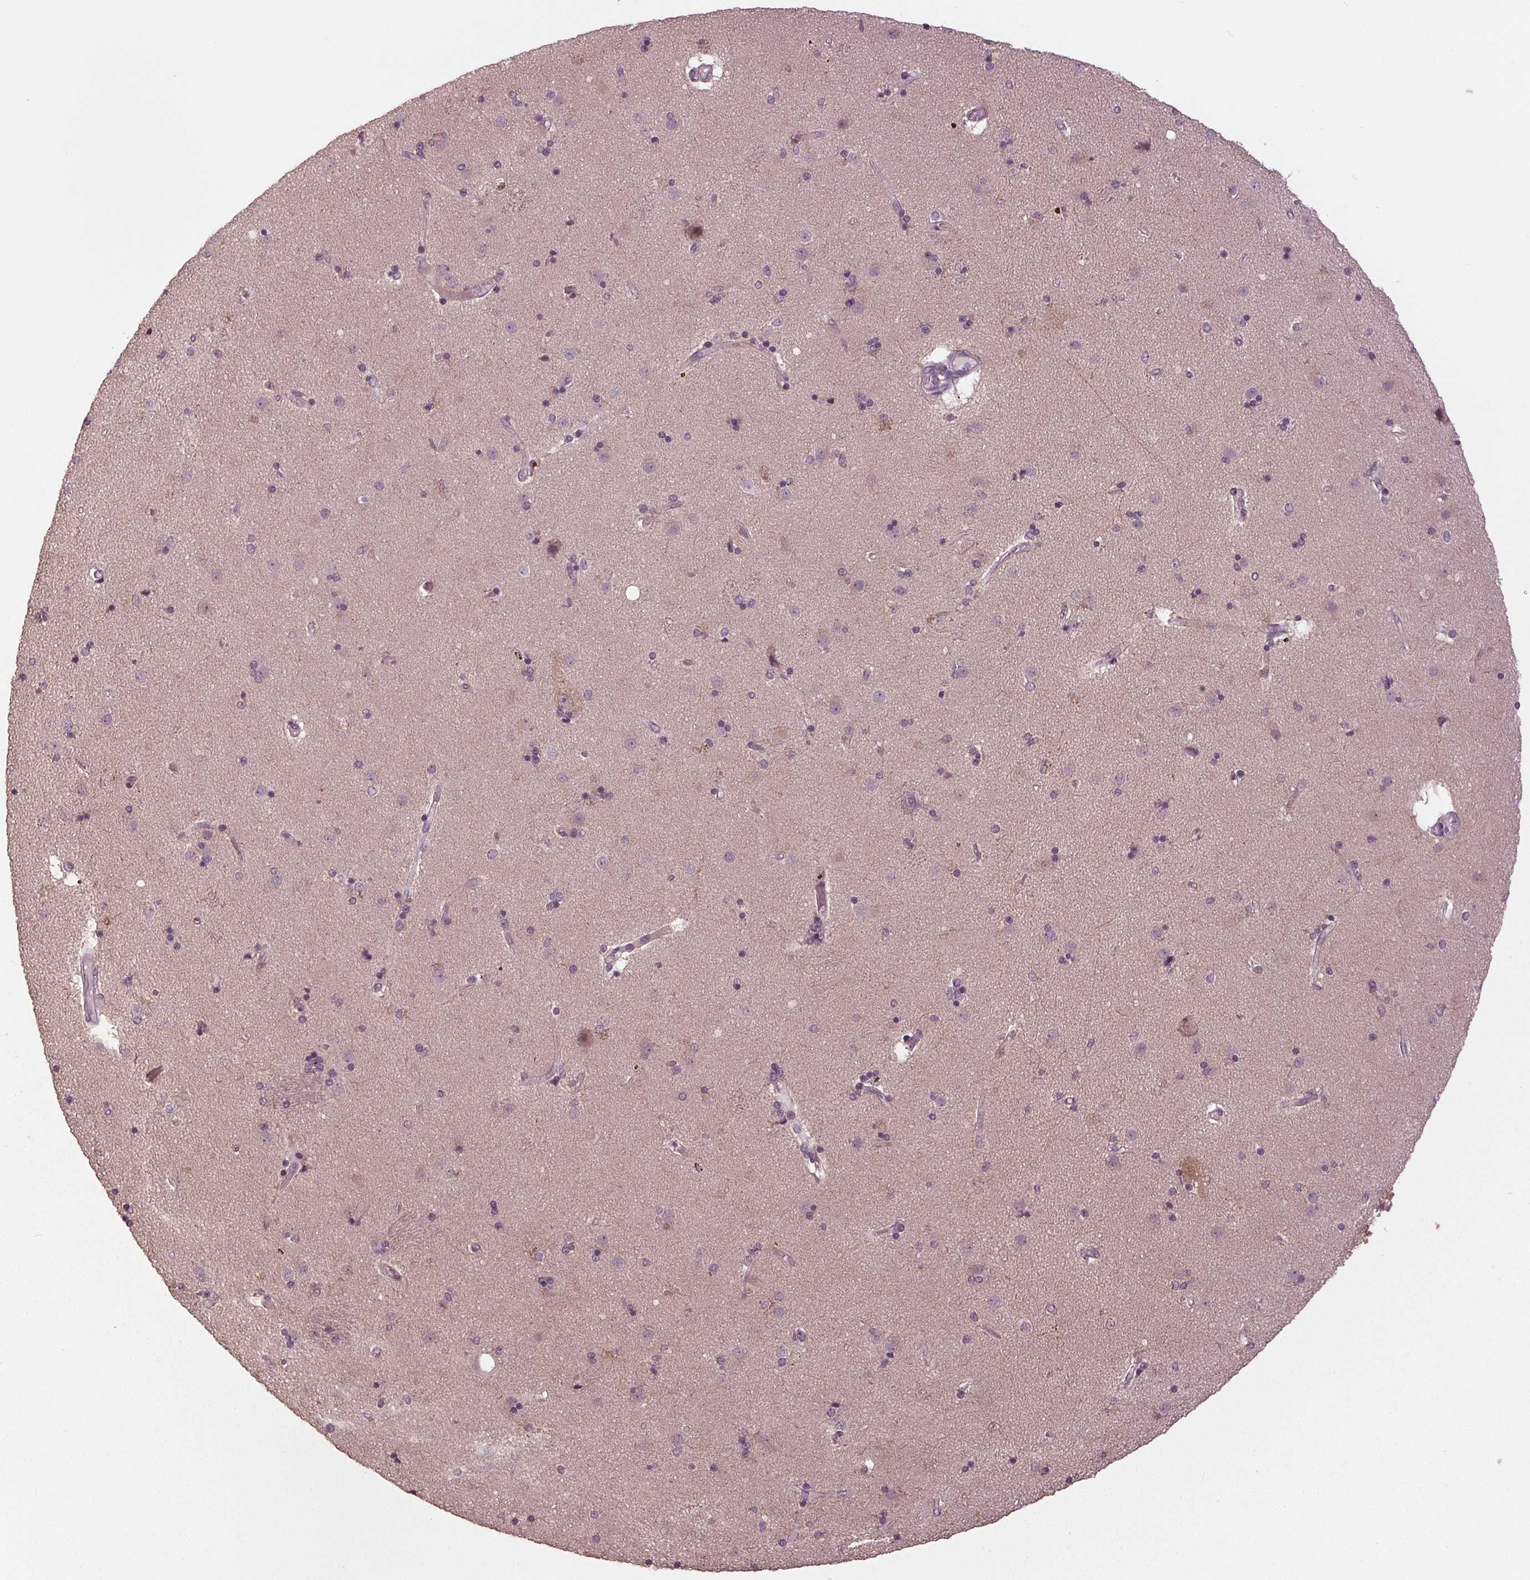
{"staining": {"intensity": "negative", "quantity": "none", "location": "none"}, "tissue": "caudate", "cell_type": "Glial cells", "image_type": "normal", "snomed": [{"axis": "morphology", "description": "Normal tissue, NOS"}, {"axis": "topography", "description": "Lateral ventricle wall"}], "caption": "An immunohistochemistry photomicrograph of benign caudate is shown. There is no staining in glial cells of caudate.", "gene": "SIGLEC6", "patient": {"sex": "female", "age": 71}}